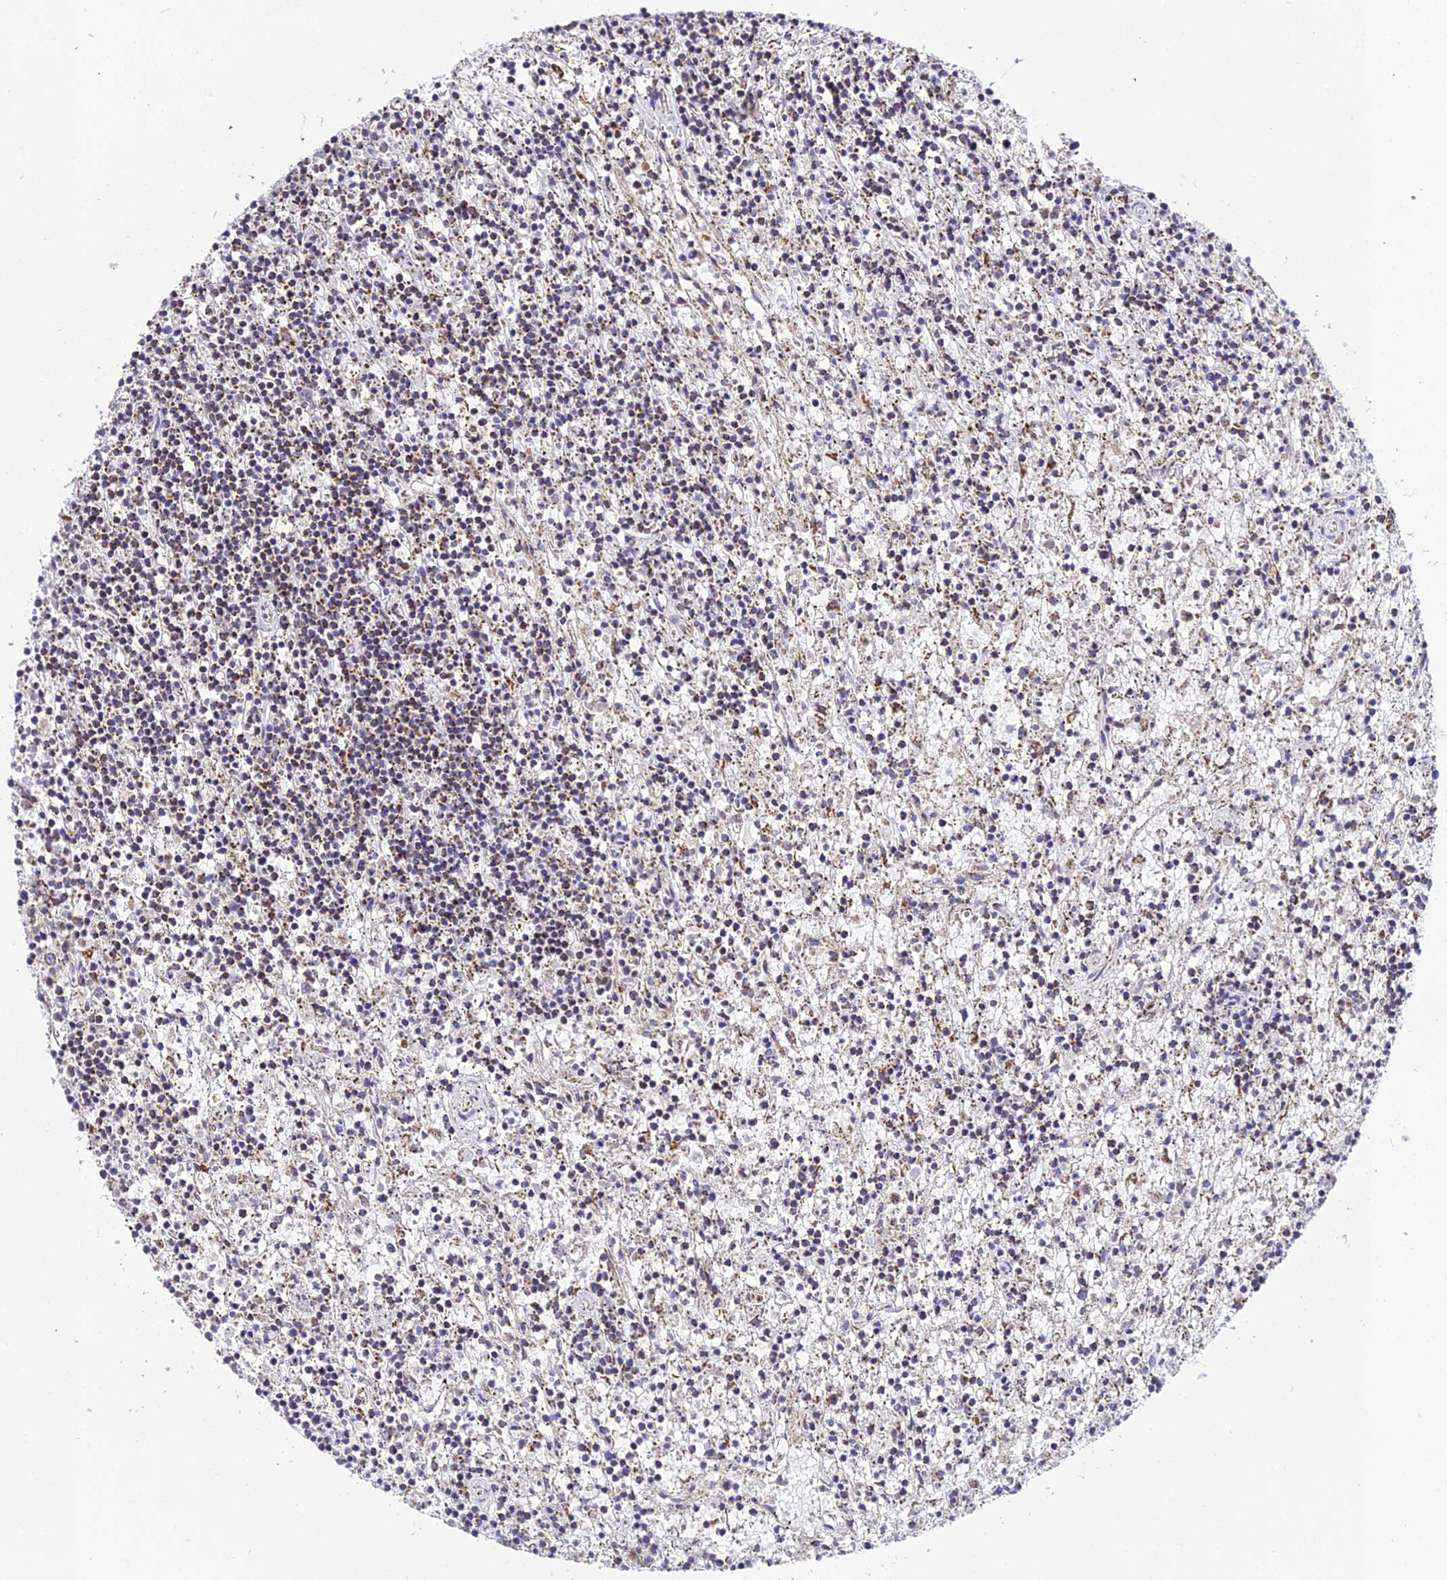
{"staining": {"intensity": "moderate", "quantity": ">75%", "location": "cytoplasmic/membranous"}, "tissue": "lymphoma", "cell_type": "Tumor cells", "image_type": "cancer", "snomed": [{"axis": "morphology", "description": "Malignant lymphoma, non-Hodgkin's type, Low grade"}, {"axis": "topography", "description": "Spleen"}], "caption": "Malignant lymphoma, non-Hodgkin's type (low-grade) stained with IHC demonstrates moderate cytoplasmic/membranous staining in about >75% of tumor cells.", "gene": "PSMD2", "patient": {"sex": "male", "age": 76}}